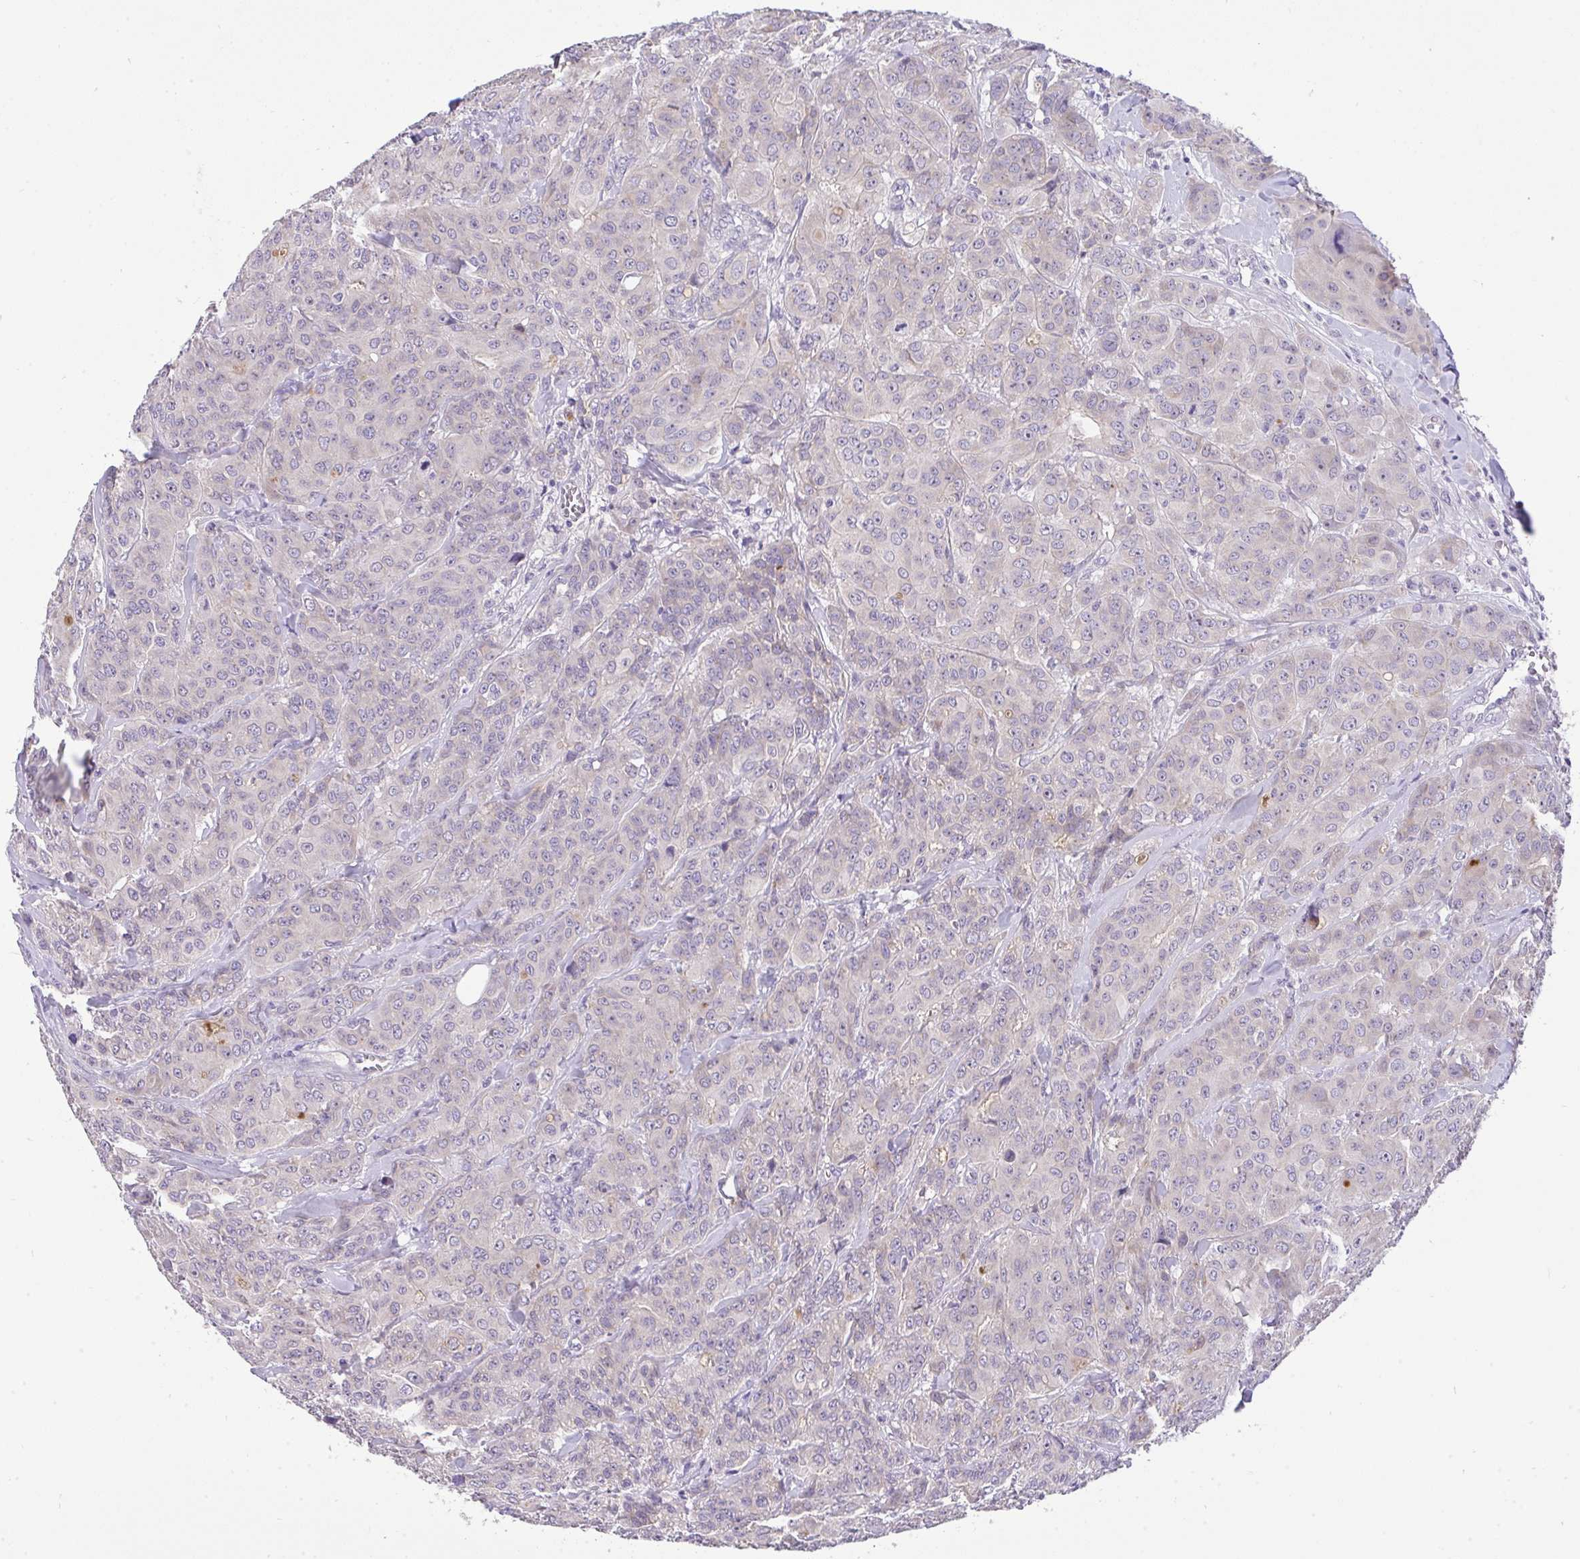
{"staining": {"intensity": "negative", "quantity": "none", "location": "none"}, "tissue": "breast cancer", "cell_type": "Tumor cells", "image_type": "cancer", "snomed": [{"axis": "morphology", "description": "Normal tissue, NOS"}, {"axis": "morphology", "description": "Duct carcinoma"}, {"axis": "topography", "description": "Breast"}], "caption": "Micrograph shows no significant protein expression in tumor cells of invasive ductal carcinoma (breast).", "gene": "VGLL3", "patient": {"sex": "female", "age": 43}}